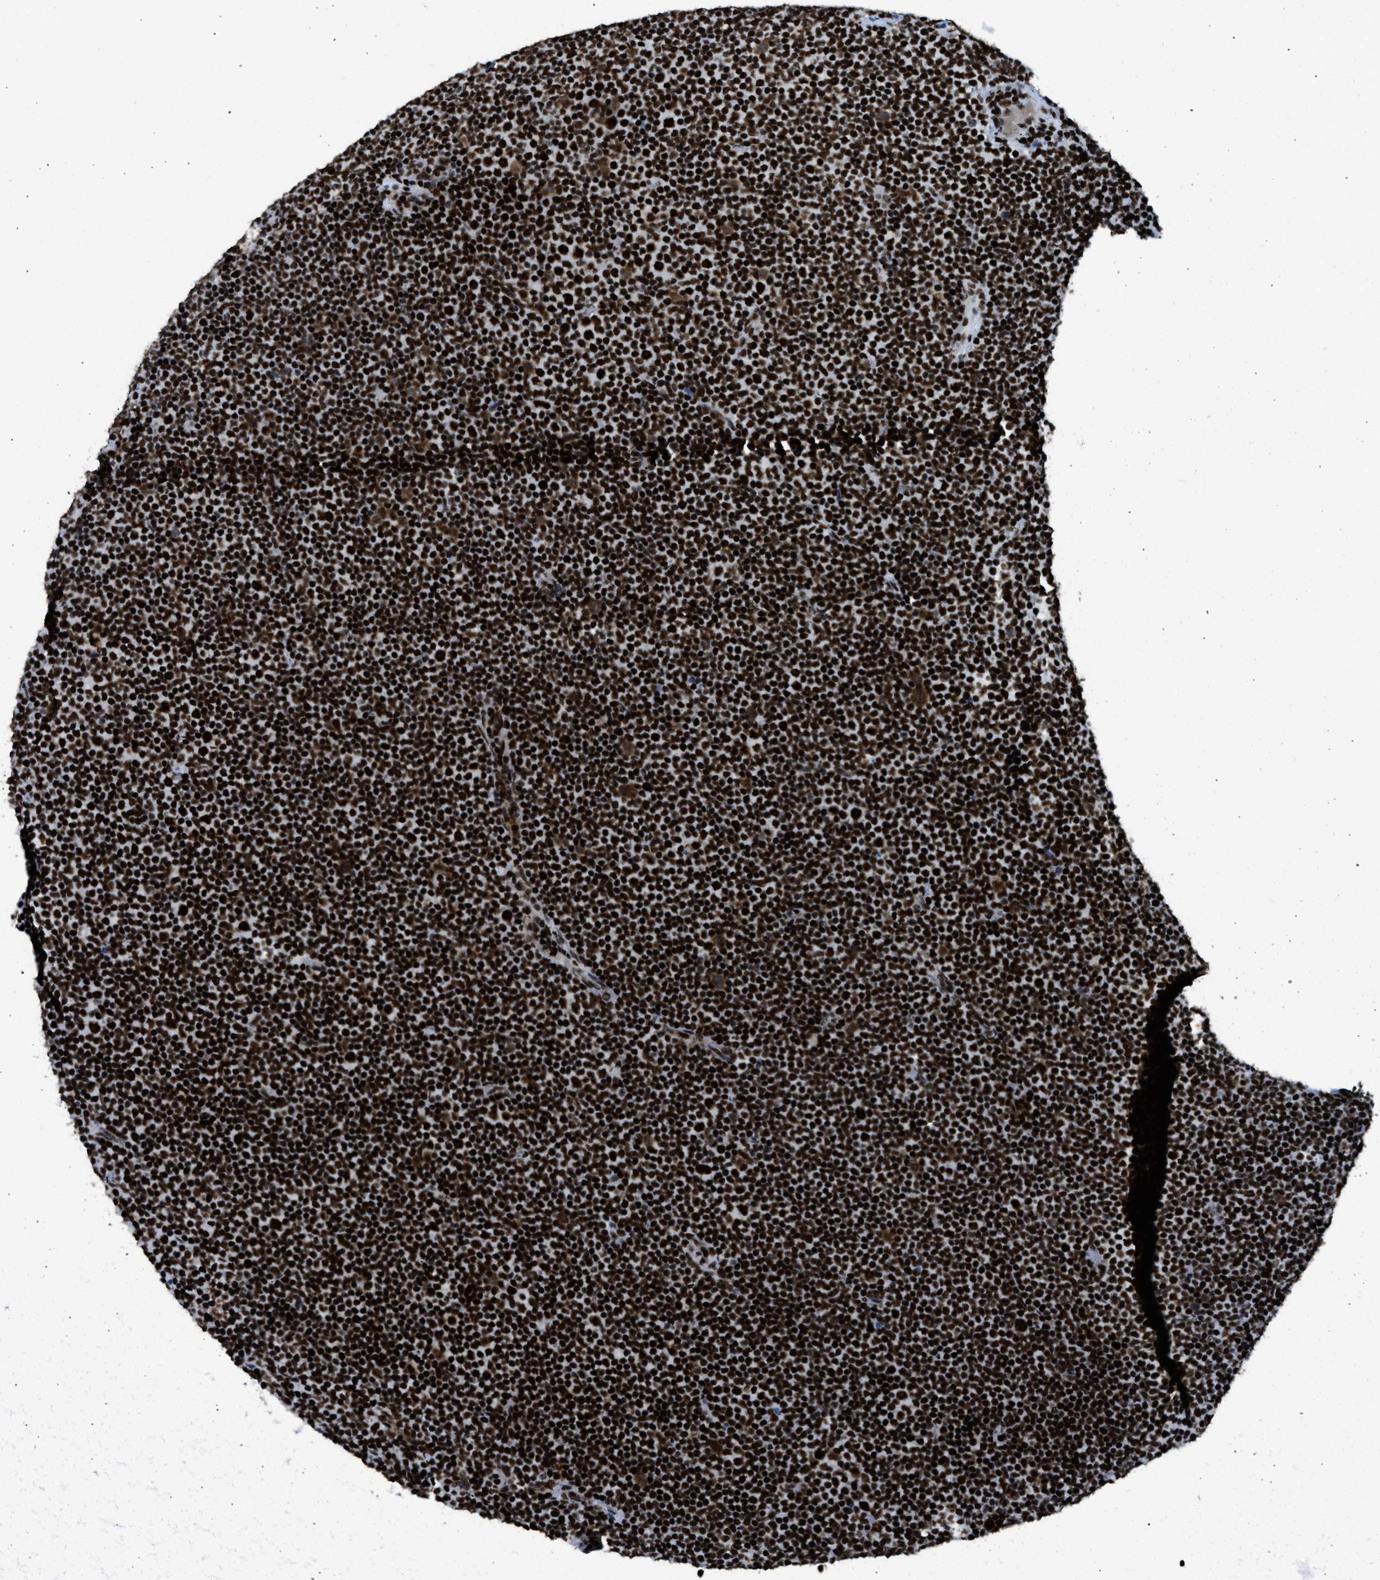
{"staining": {"intensity": "strong", "quantity": ">75%", "location": "nuclear"}, "tissue": "lymphoma", "cell_type": "Tumor cells", "image_type": "cancer", "snomed": [{"axis": "morphology", "description": "Malignant lymphoma, non-Hodgkin's type, Low grade"}, {"axis": "topography", "description": "Lymph node"}], "caption": "Brown immunohistochemical staining in human low-grade malignant lymphoma, non-Hodgkin's type reveals strong nuclear positivity in about >75% of tumor cells.", "gene": "SCAF4", "patient": {"sex": "female", "age": 67}}